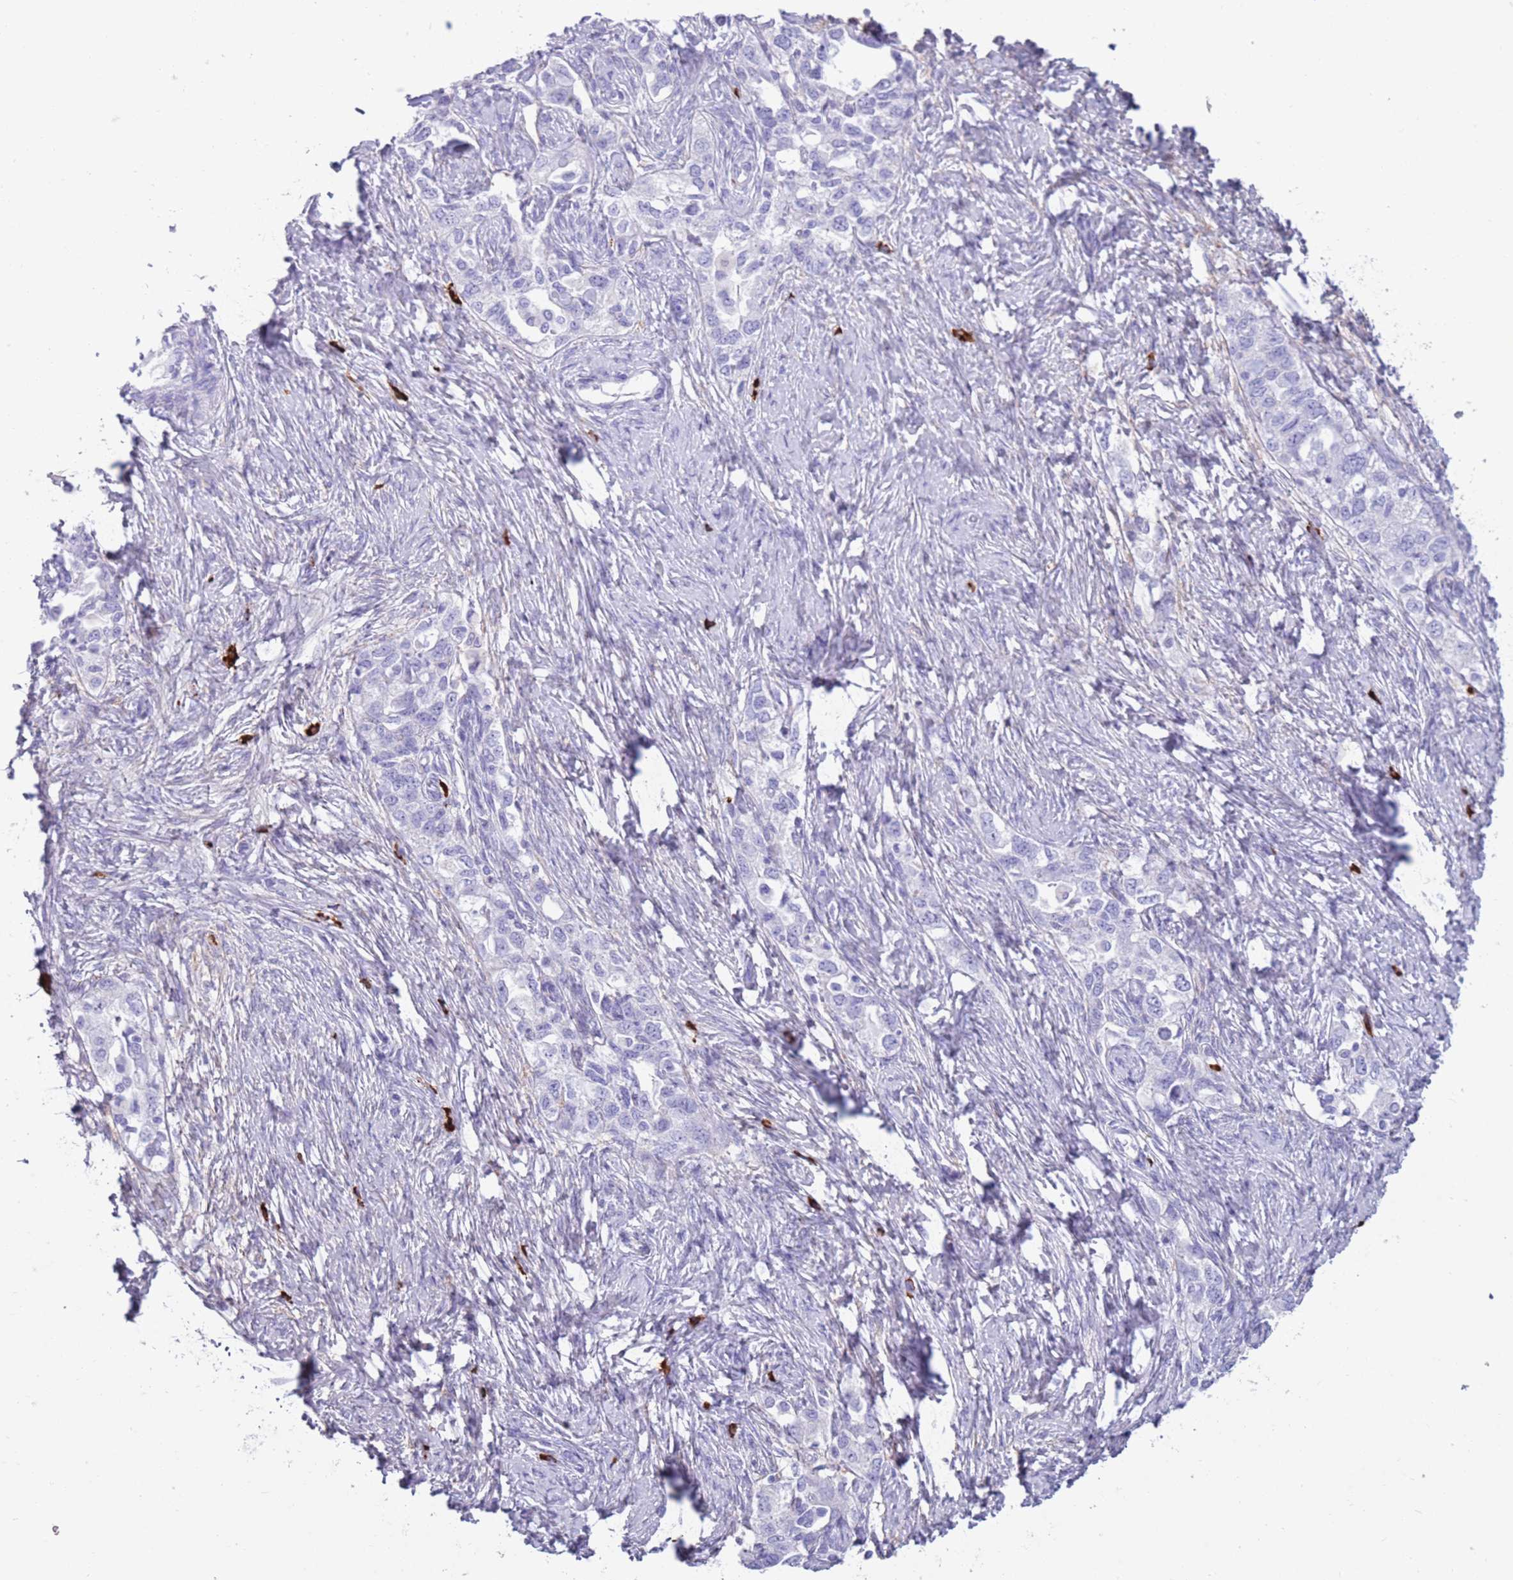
{"staining": {"intensity": "negative", "quantity": "none", "location": "none"}, "tissue": "ovarian cancer", "cell_type": "Tumor cells", "image_type": "cancer", "snomed": [{"axis": "morphology", "description": "Carcinoma, NOS"}, {"axis": "morphology", "description": "Cystadenocarcinoma, serous, NOS"}, {"axis": "topography", "description": "Ovary"}], "caption": "A photomicrograph of human ovarian cancer is negative for staining in tumor cells.", "gene": "LY6G5B", "patient": {"sex": "female", "age": 69}}